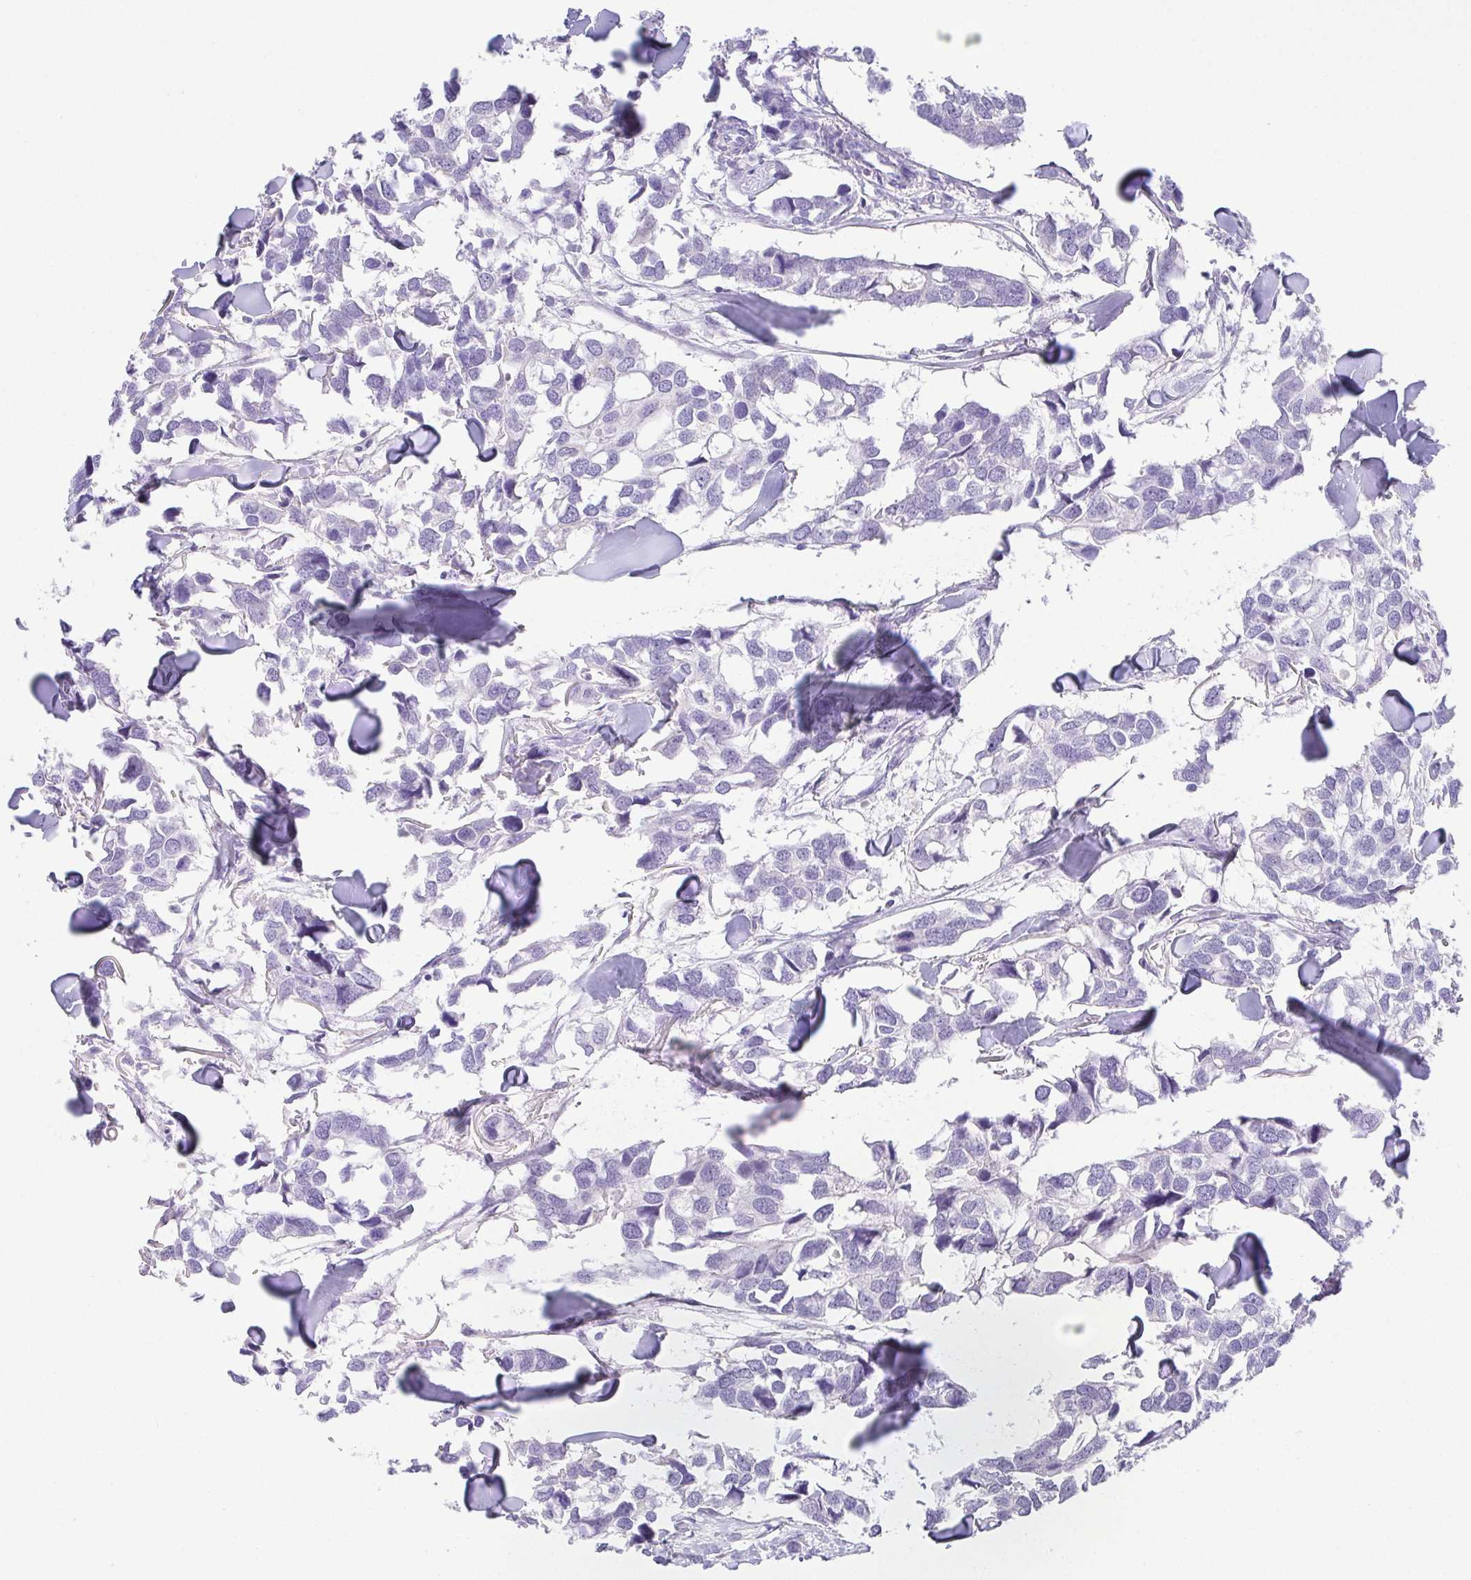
{"staining": {"intensity": "negative", "quantity": "none", "location": "none"}, "tissue": "breast cancer", "cell_type": "Tumor cells", "image_type": "cancer", "snomed": [{"axis": "morphology", "description": "Duct carcinoma"}, {"axis": "topography", "description": "Breast"}], "caption": "Immunohistochemistry (IHC) histopathology image of neoplastic tissue: breast cancer (infiltrating ductal carcinoma) stained with DAB (3,3'-diaminobenzidine) demonstrates no significant protein expression in tumor cells.", "gene": "HAPLN2", "patient": {"sex": "female", "age": 83}}